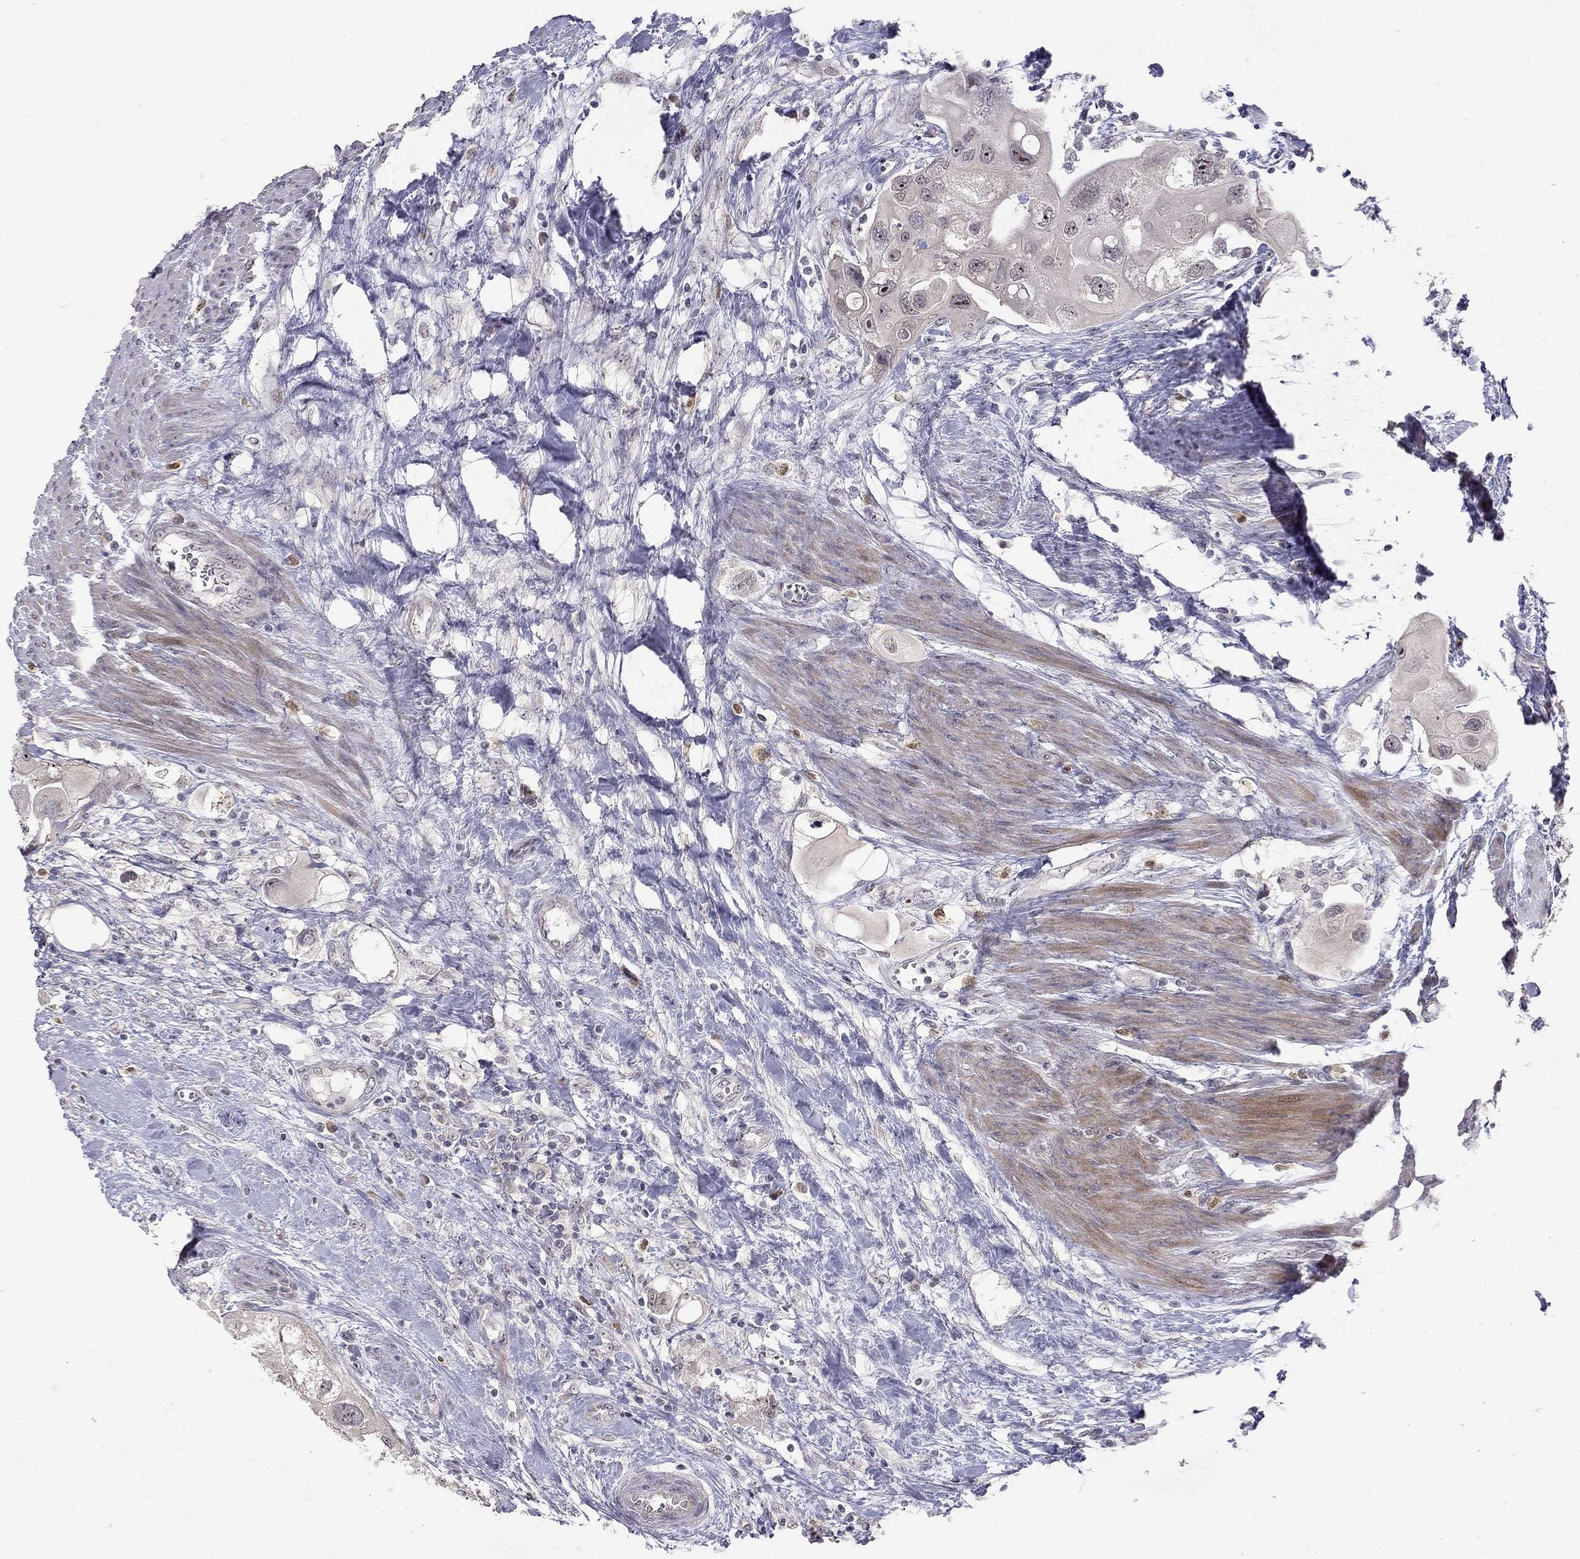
{"staining": {"intensity": "negative", "quantity": "none", "location": "none"}, "tissue": "urothelial cancer", "cell_type": "Tumor cells", "image_type": "cancer", "snomed": [{"axis": "morphology", "description": "Urothelial carcinoma, High grade"}, {"axis": "topography", "description": "Urinary bladder"}], "caption": "IHC micrograph of neoplastic tissue: human urothelial cancer stained with DAB (3,3'-diaminobenzidine) exhibits no significant protein expression in tumor cells.", "gene": "STXBP6", "patient": {"sex": "male", "age": 59}}